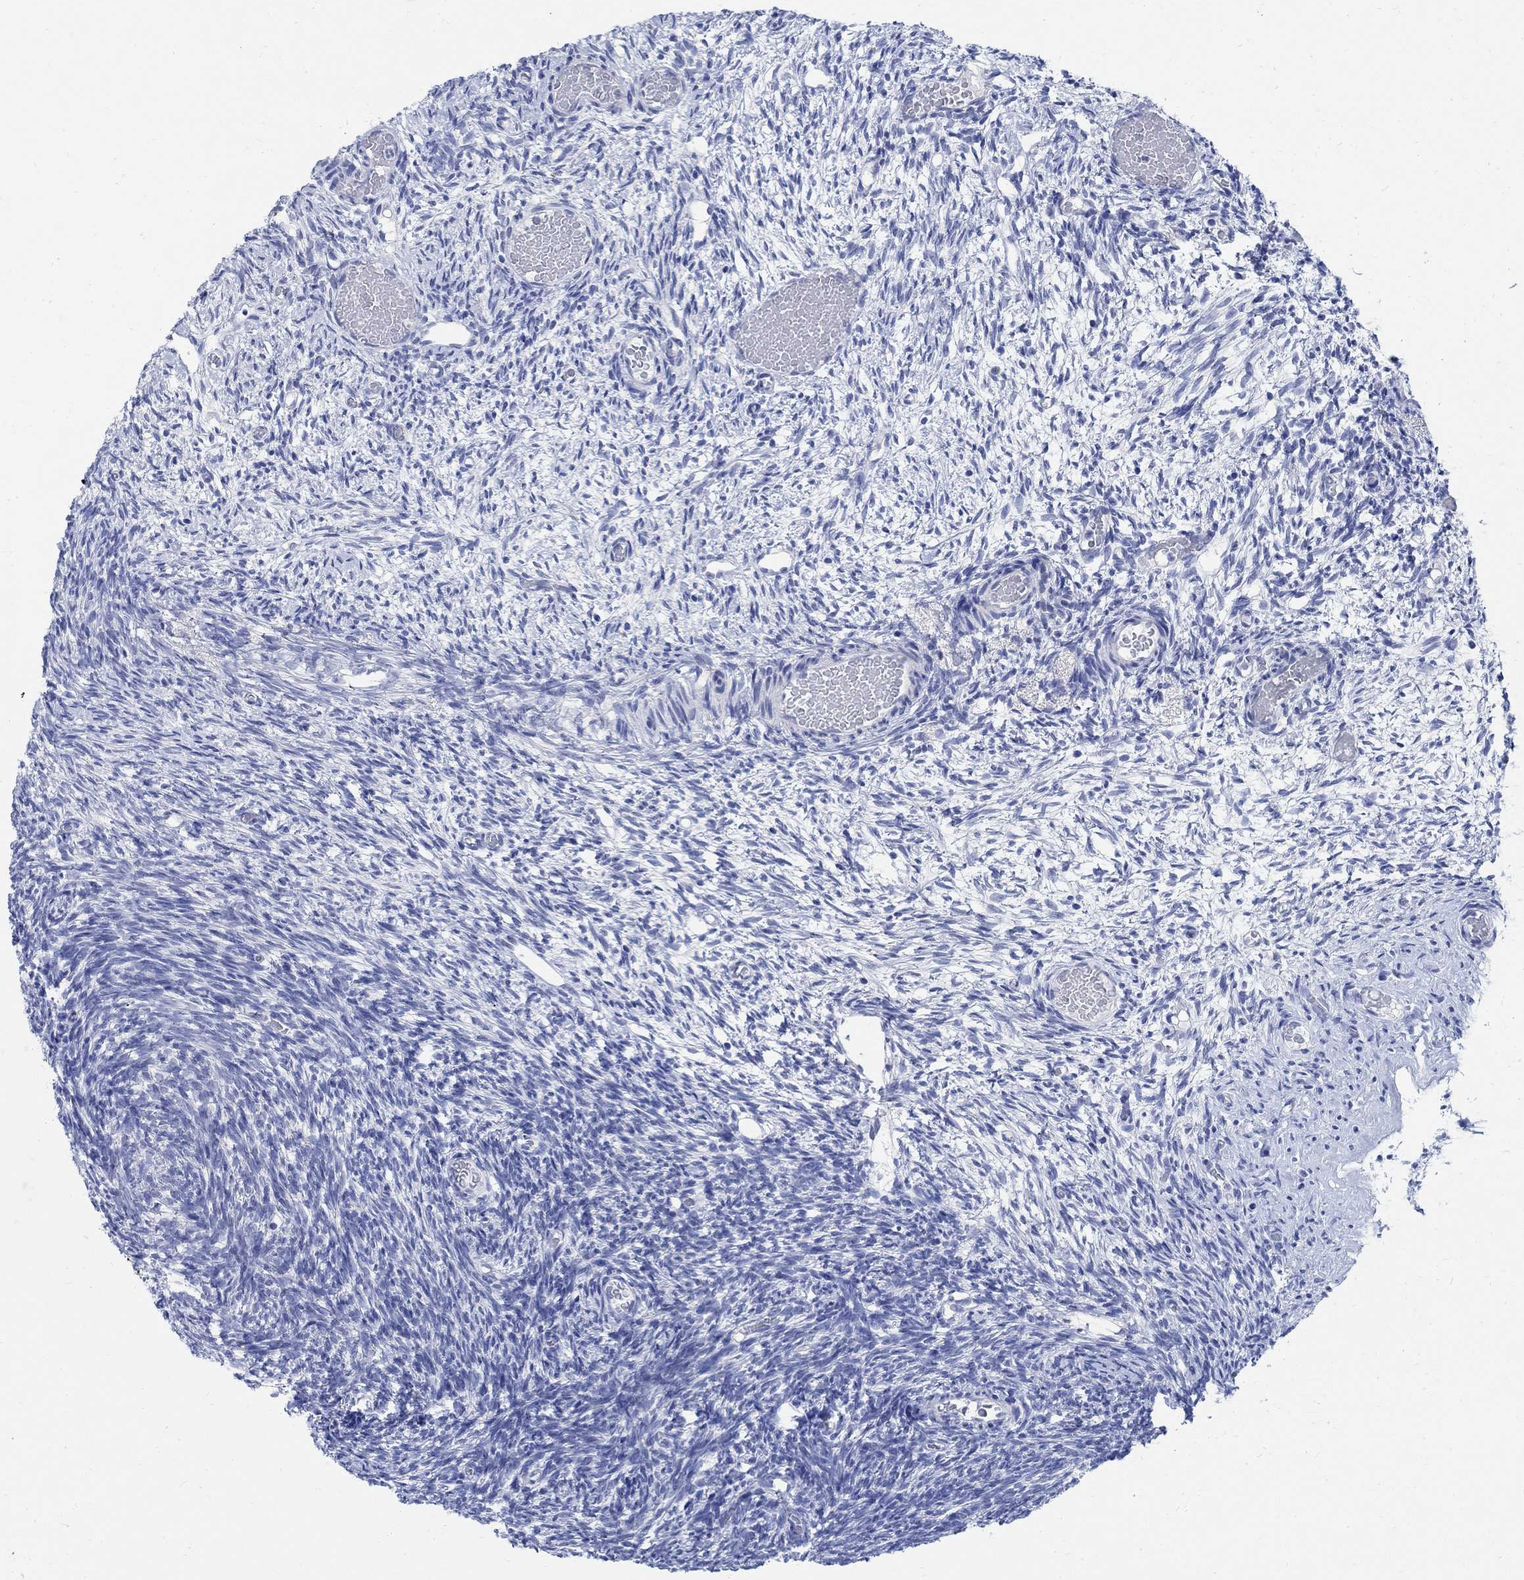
{"staining": {"intensity": "negative", "quantity": "none", "location": "none"}, "tissue": "ovary", "cell_type": "Follicle cells", "image_type": "normal", "snomed": [{"axis": "morphology", "description": "Normal tissue, NOS"}, {"axis": "topography", "description": "Ovary"}], "caption": "Immunohistochemistry (IHC) image of normal ovary: ovary stained with DAB (3,3'-diaminobenzidine) demonstrates no significant protein positivity in follicle cells. (Stains: DAB (3,3'-diaminobenzidine) immunohistochemistry with hematoxylin counter stain, Microscopy: brightfield microscopy at high magnification).", "gene": "CAMK2N1", "patient": {"sex": "female", "age": 39}}